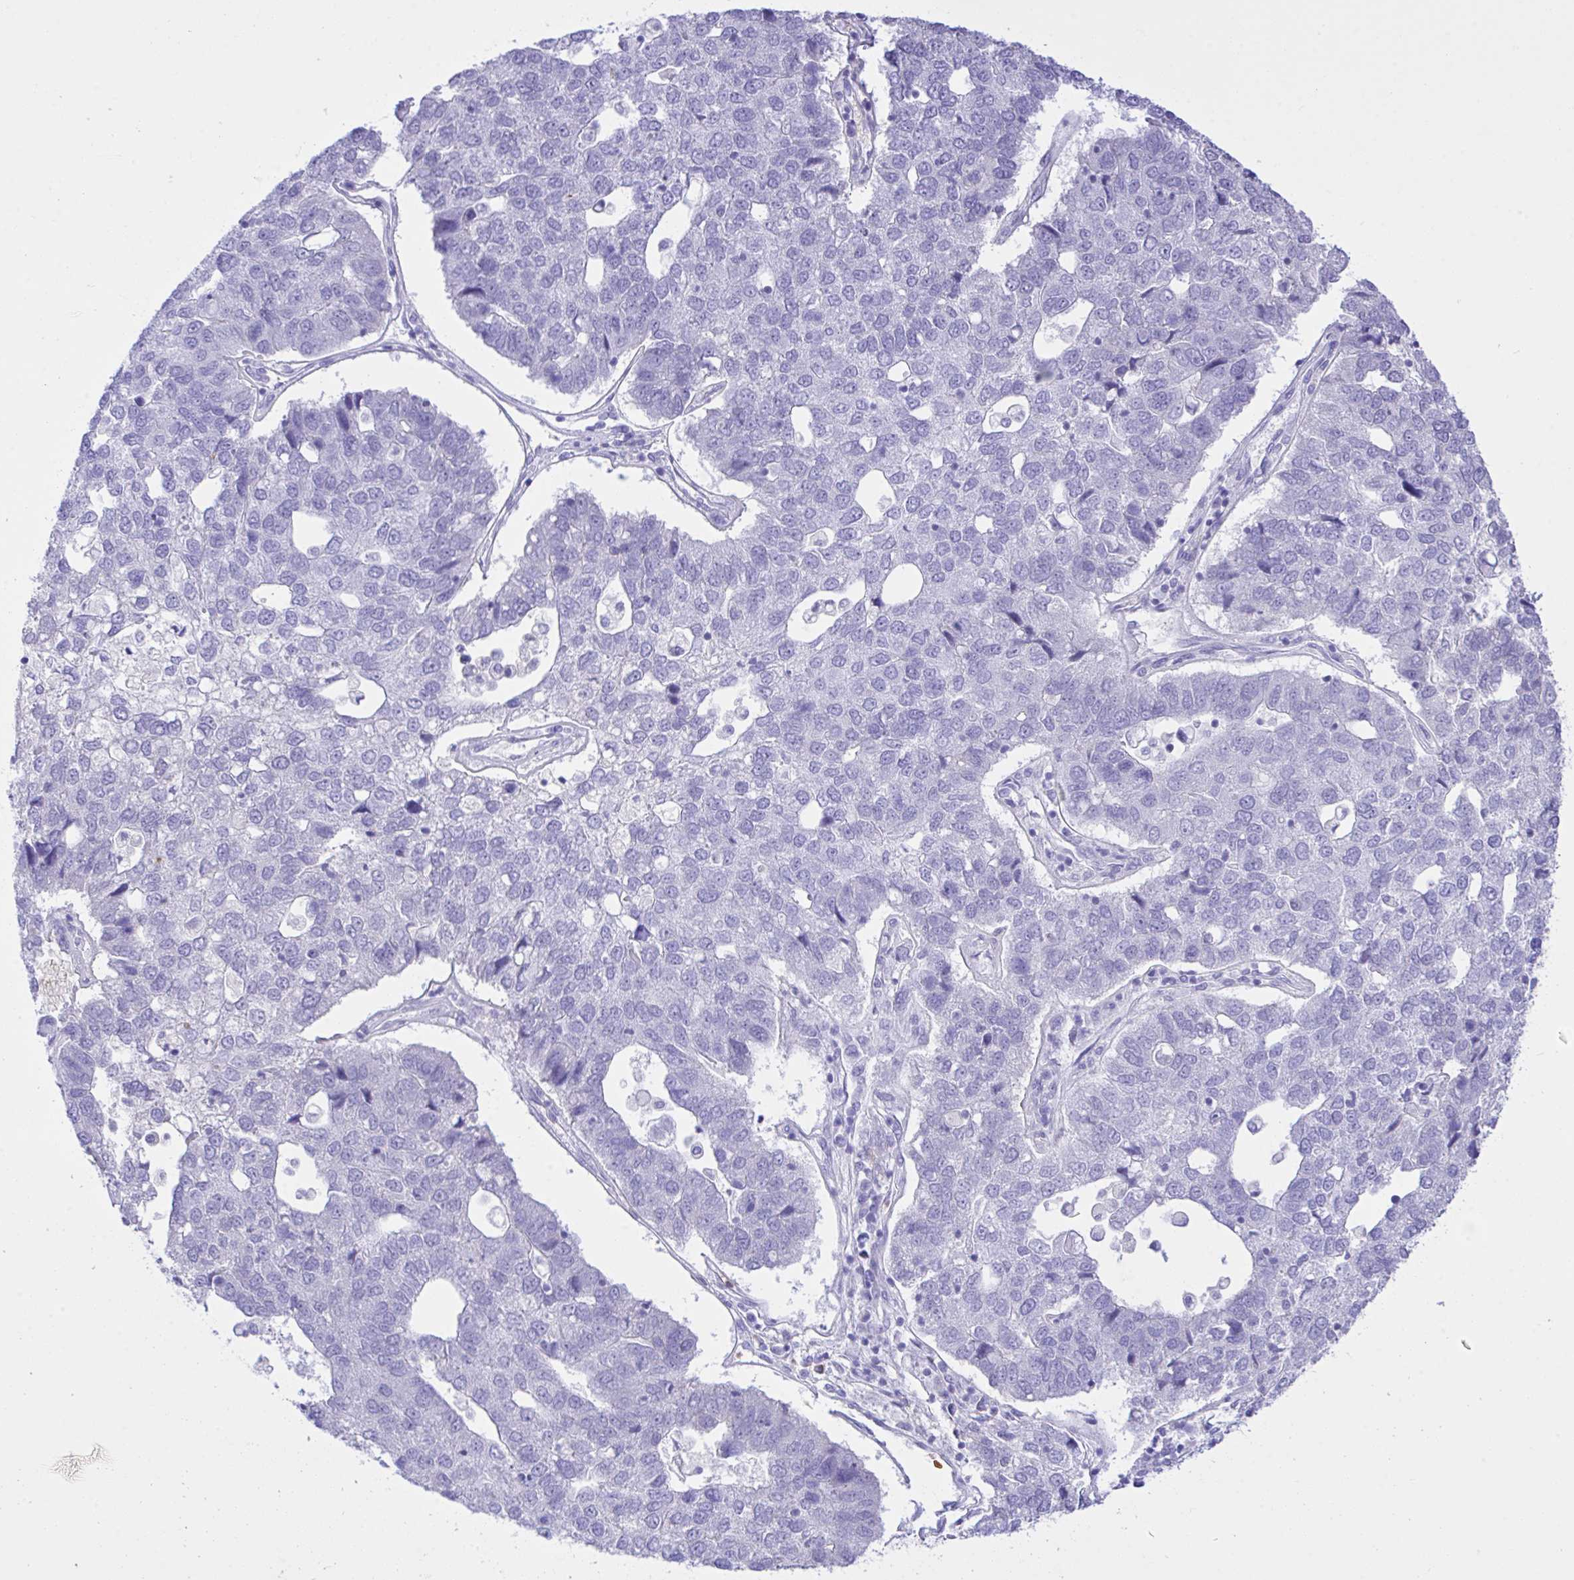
{"staining": {"intensity": "negative", "quantity": "none", "location": "none"}, "tissue": "pancreatic cancer", "cell_type": "Tumor cells", "image_type": "cancer", "snomed": [{"axis": "morphology", "description": "Adenocarcinoma, NOS"}, {"axis": "topography", "description": "Pancreas"}], "caption": "DAB immunohistochemical staining of human pancreatic adenocarcinoma shows no significant expression in tumor cells.", "gene": "ZNF221", "patient": {"sex": "female", "age": 61}}